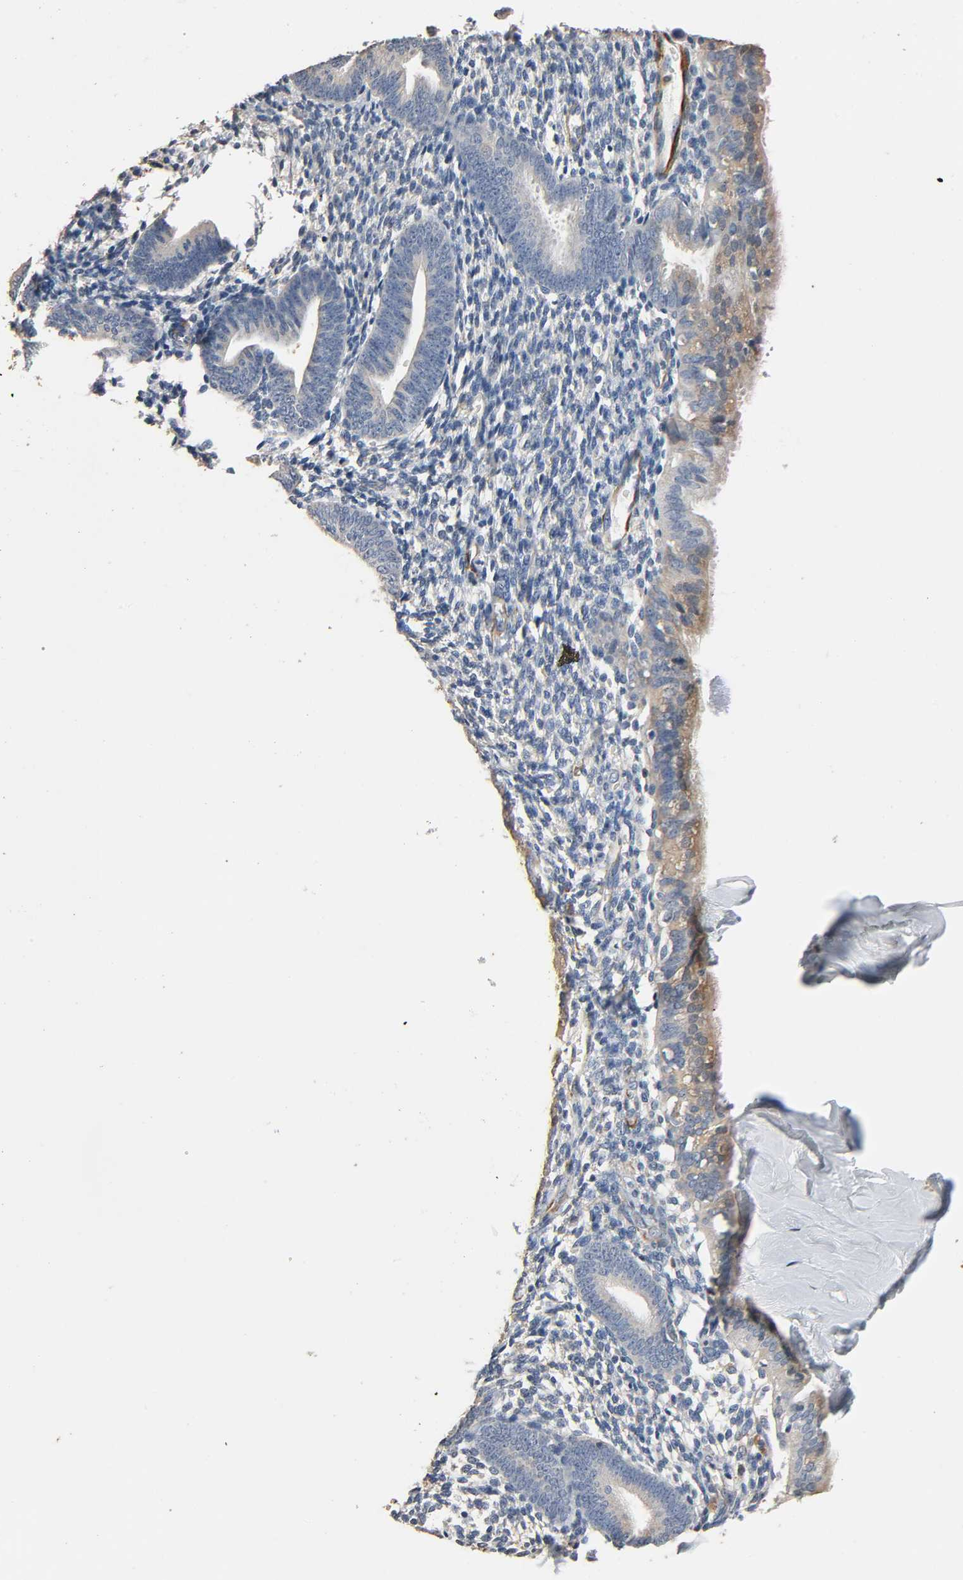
{"staining": {"intensity": "weak", "quantity": "<25%", "location": "cytoplasmic/membranous"}, "tissue": "endometrium", "cell_type": "Cells in endometrial stroma", "image_type": "normal", "snomed": [{"axis": "morphology", "description": "Normal tissue, NOS"}, {"axis": "topography", "description": "Smooth muscle"}, {"axis": "topography", "description": "Endometrium"}], "caption": "An image of endometrium stained for a protein shows no brown staining in cells in endometrial stroma.", "gene": "GSTA1", "patient": {"sex": "female", "age": 57}}